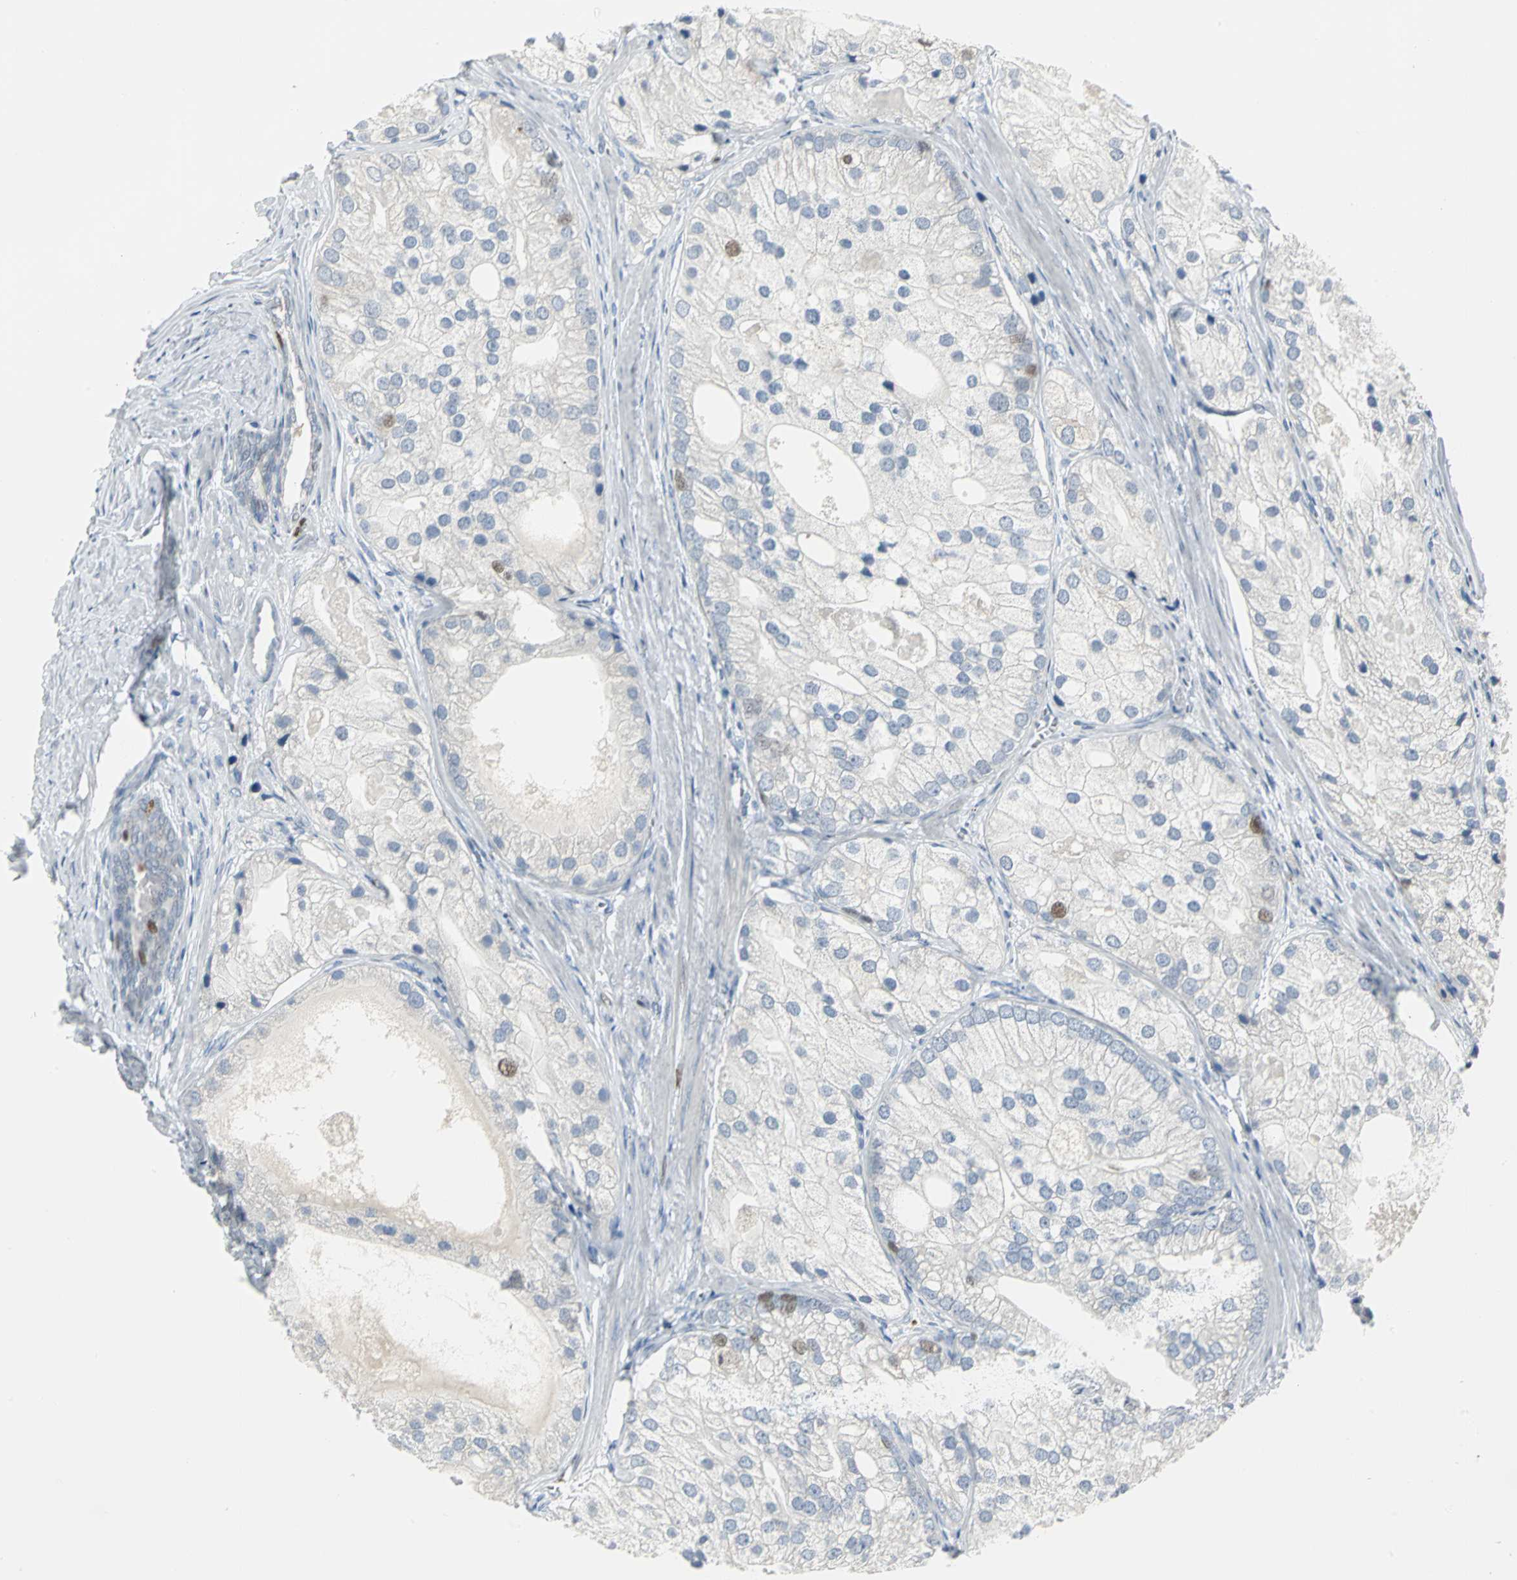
{"staining": {"intensity": "moderate", "quantity": "<25%", "location": "nuclear"}, "tissue": "prostate cancer", "cell_type": "Tumor cells", "image_type": "cancer", "snomed": [{"axis": "morphology", "description": "Adenocarcinoma, Low grade"}, {"axis": "topography", "description": "Prostate"}], "caption": "Protein staining exhibits moderate nuclear staining in about <25% of tumor cells in prostate low-grade adenocarcinoma. The protein of interest is stained brown, and the nuclei are stained in blue (DAB (3,3'-diaminobenzidine) IHC with brightfield microscopy, high magnification).", "gene": "MCM4", "patient": {"sex": "male", "age": 69}}